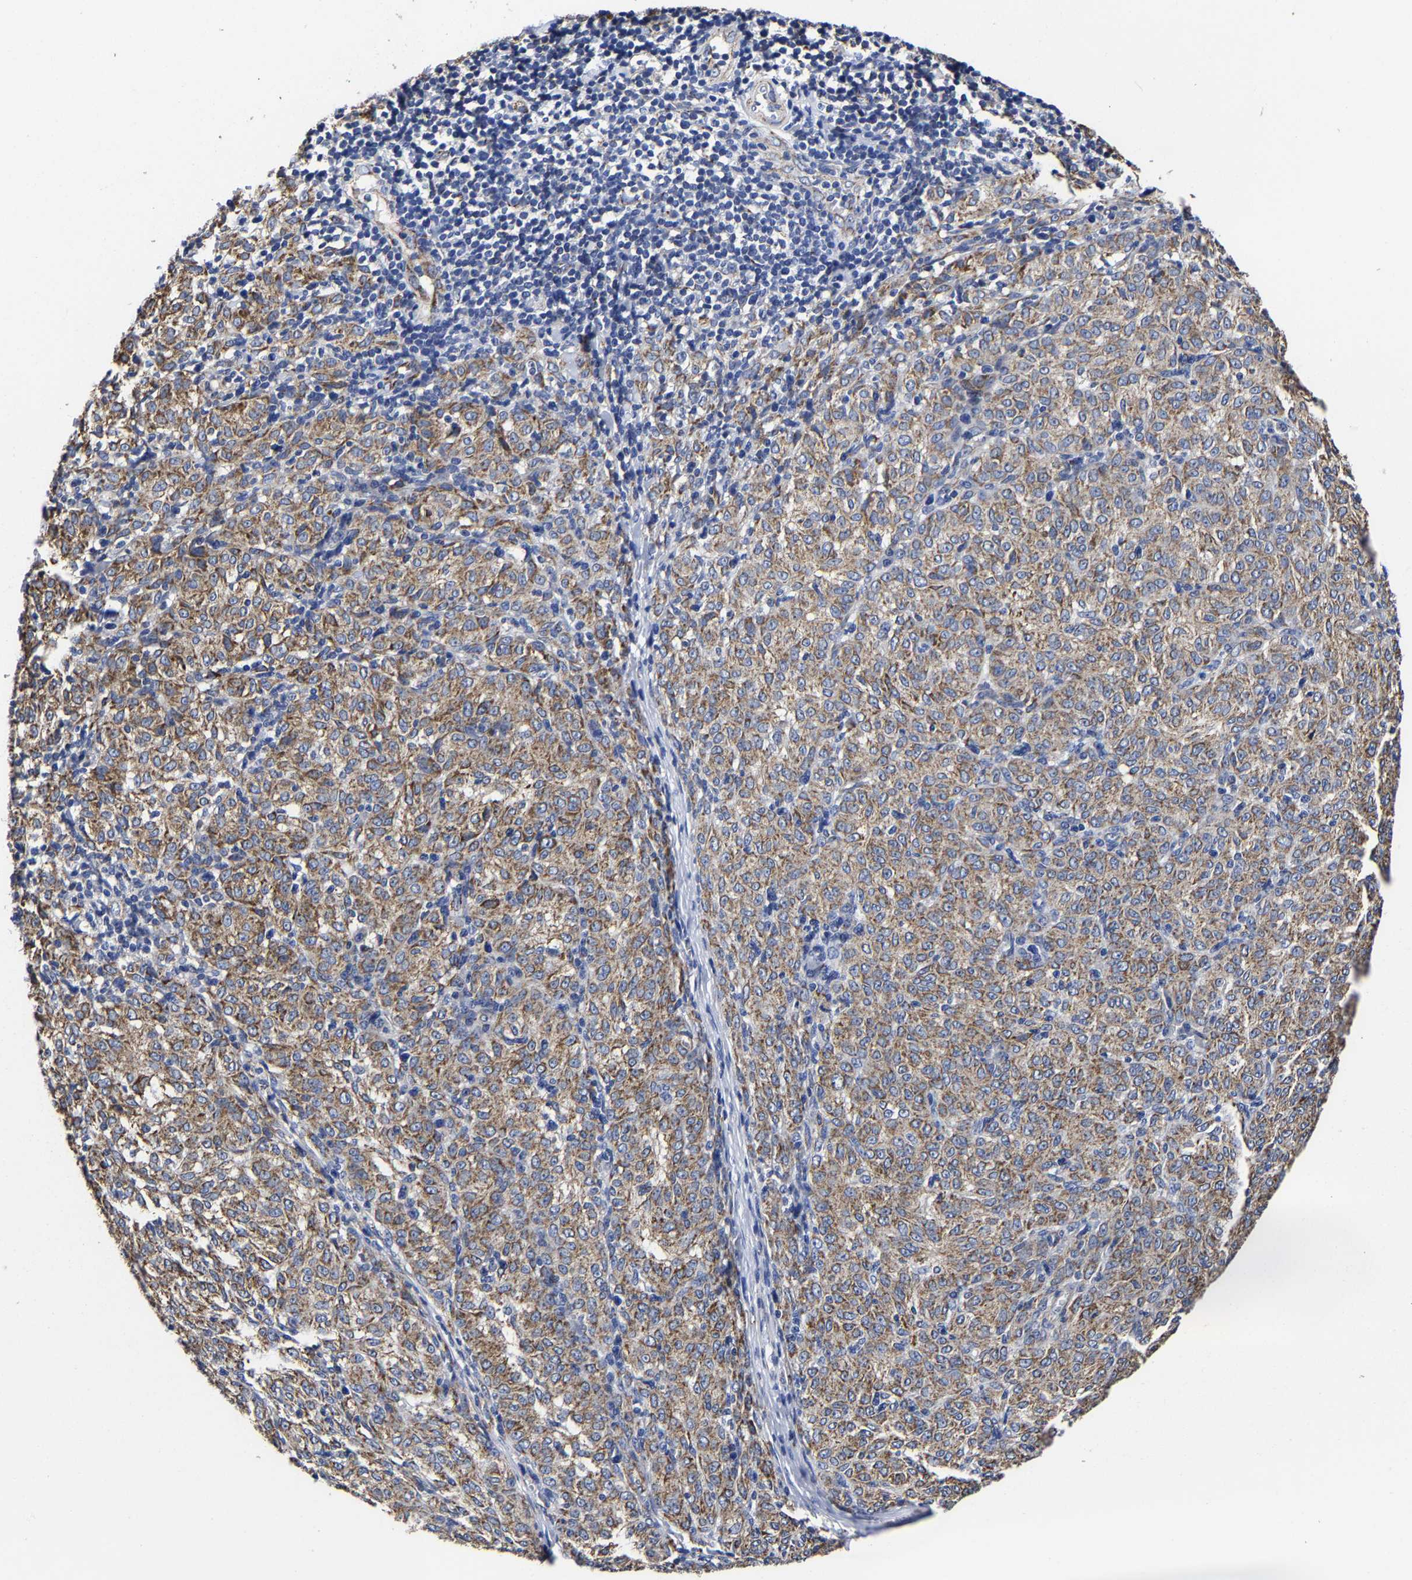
{"staining": {"intensity": "moderate", "quantity": ">75%", "location": "cytoplasmic/membranous"}, "tissue": "melanoma", "cell_type": "Tumor cells", "image_type": "cancer", "snomed": [{"axis": "morphology", "description": "Malignant melanoma, NOS"}, {"axis": "topography", "description": "Skin"}], "caption": "About >75% of tumor cells in human malignant melanoma display moderate cytoplasmic/membranous protein expression as visualized by brown immunohistochemical staining.", "gene": "AASS", "patient": {"sex": "female", "age": 72}}